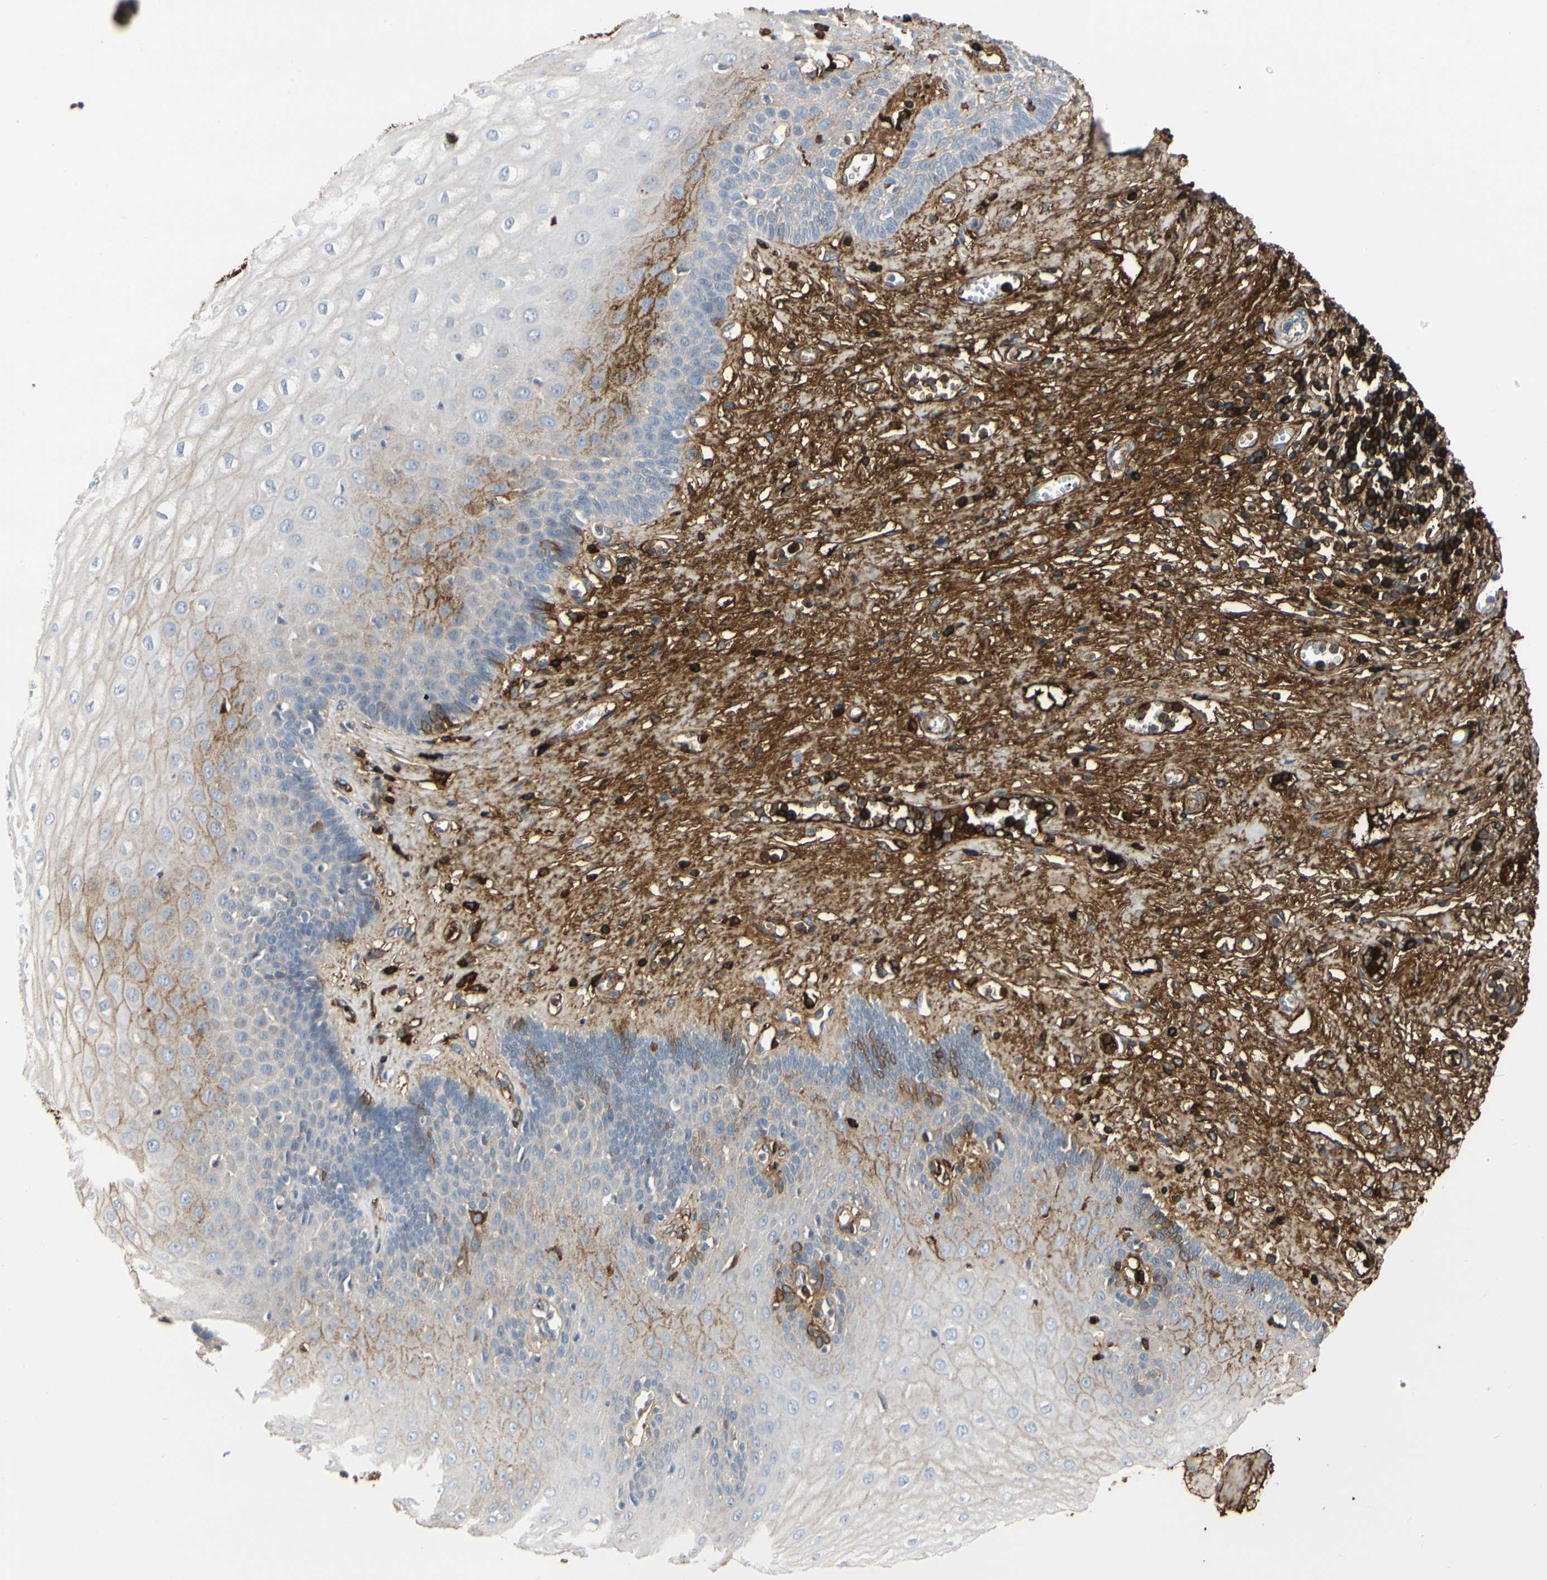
{"staining": {"intensity": "moderate", "quantity": "25%-75%", "location": "cytoplasmic/membranous"}, "tissue": "esophagus", "cell_type": "Squamous epithelial cells", "image_type": "normal", "snomed": [{"axis": "morphology", "description": "Normal tissue, NOS"}, {"axis": "morphology", "description": "Squamous cell carcinoma, NOS"}, {"axis": "topography", "description": "Esophagus"}], "caption": "Immunohistochemical staining of benign esophagus reveals moderate cytoplasmic/membranous protein expression in about 25%-75% of squamous epithelial cells. The staining is performed using DAB (3,3'-diaminobenzidine) brown chromogen to label protein expression. The nuclei are counter-stained blue using hematoxylin.", "gene": "FGB", "patient": {"sex": "male", "age": 65}}